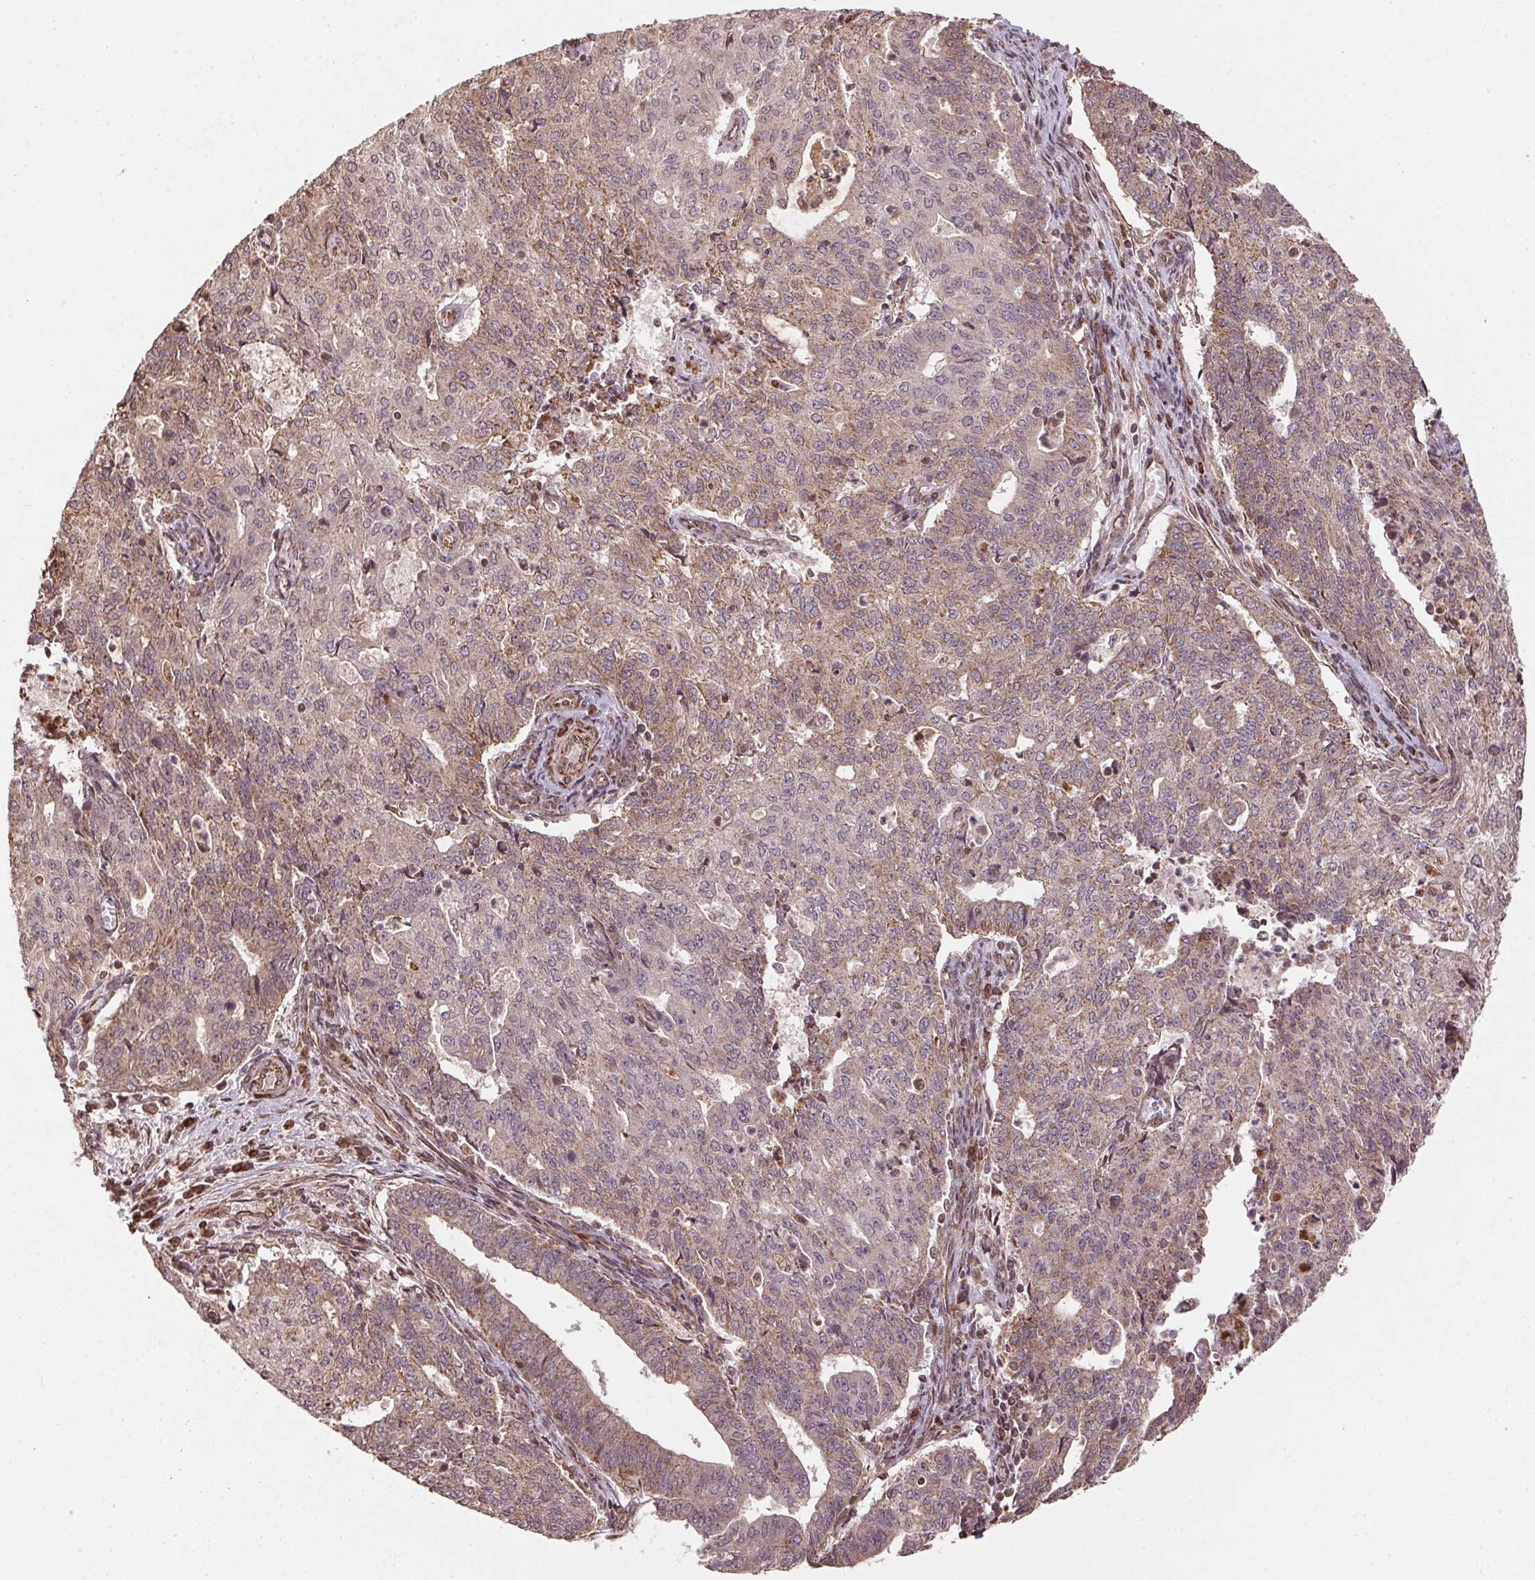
{"staining": {"intensity": "weak", "quantity": ">75%", "location": "cytoplasmic/membranous"}, "tissue": "endometrial cancer", "cell_type": "Tumor cells", "image_type": "cancer", "snomed": [{"axis": "morphology", "description": "Adenocarcinoma, NOS"}, {"axis": "topography", "description": "Endometrium"}], "caption": "The immunohistochemical stain shows weak cytoplasmic/membranous positivity in tumor cells of endometrial cancer (adenocarcinoma) tissue.", "gene": "SPRED2", "patient": {"sex": "female", "age": 82}}